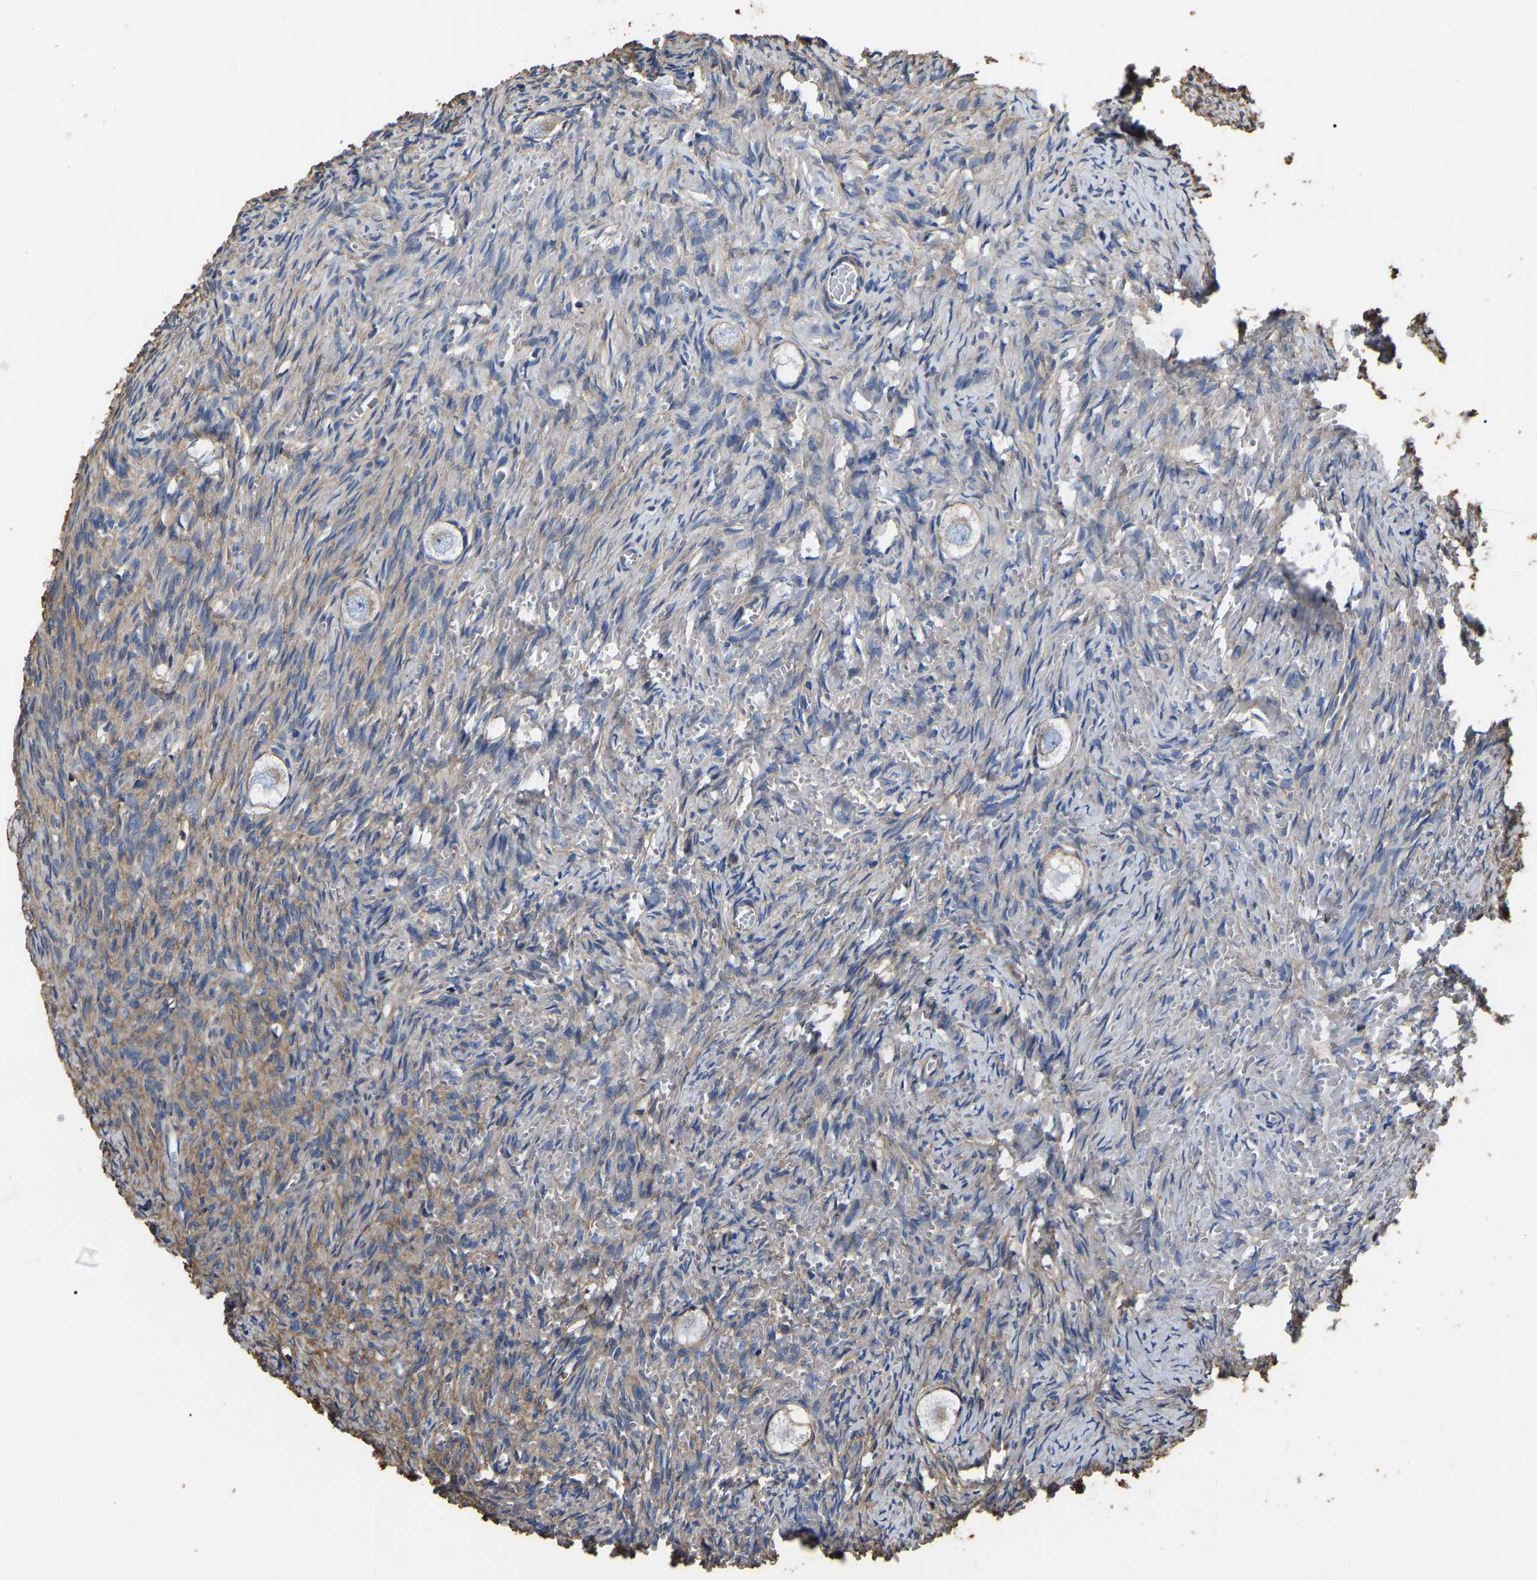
{"staining": {"intensity": "weak", "quantity": ">75%", "location": "cytoplasmic/membranous"}, "tissue": "ovary", "cell_type": "Follicle cells", "image_type": "normal", "snomed": [{"axis": "morphology", "description": "Normal tissue, NOS"}, {"axis": "topography", "description": "Ovary"}], "caption": "Ovary stained with DAB IHC shows low levels of weak cytoplasmic/membranous staining in approximately >75% of follicle cells.", "gene": "ARMT1", "patient": {"sex": "female", "age": 27}}